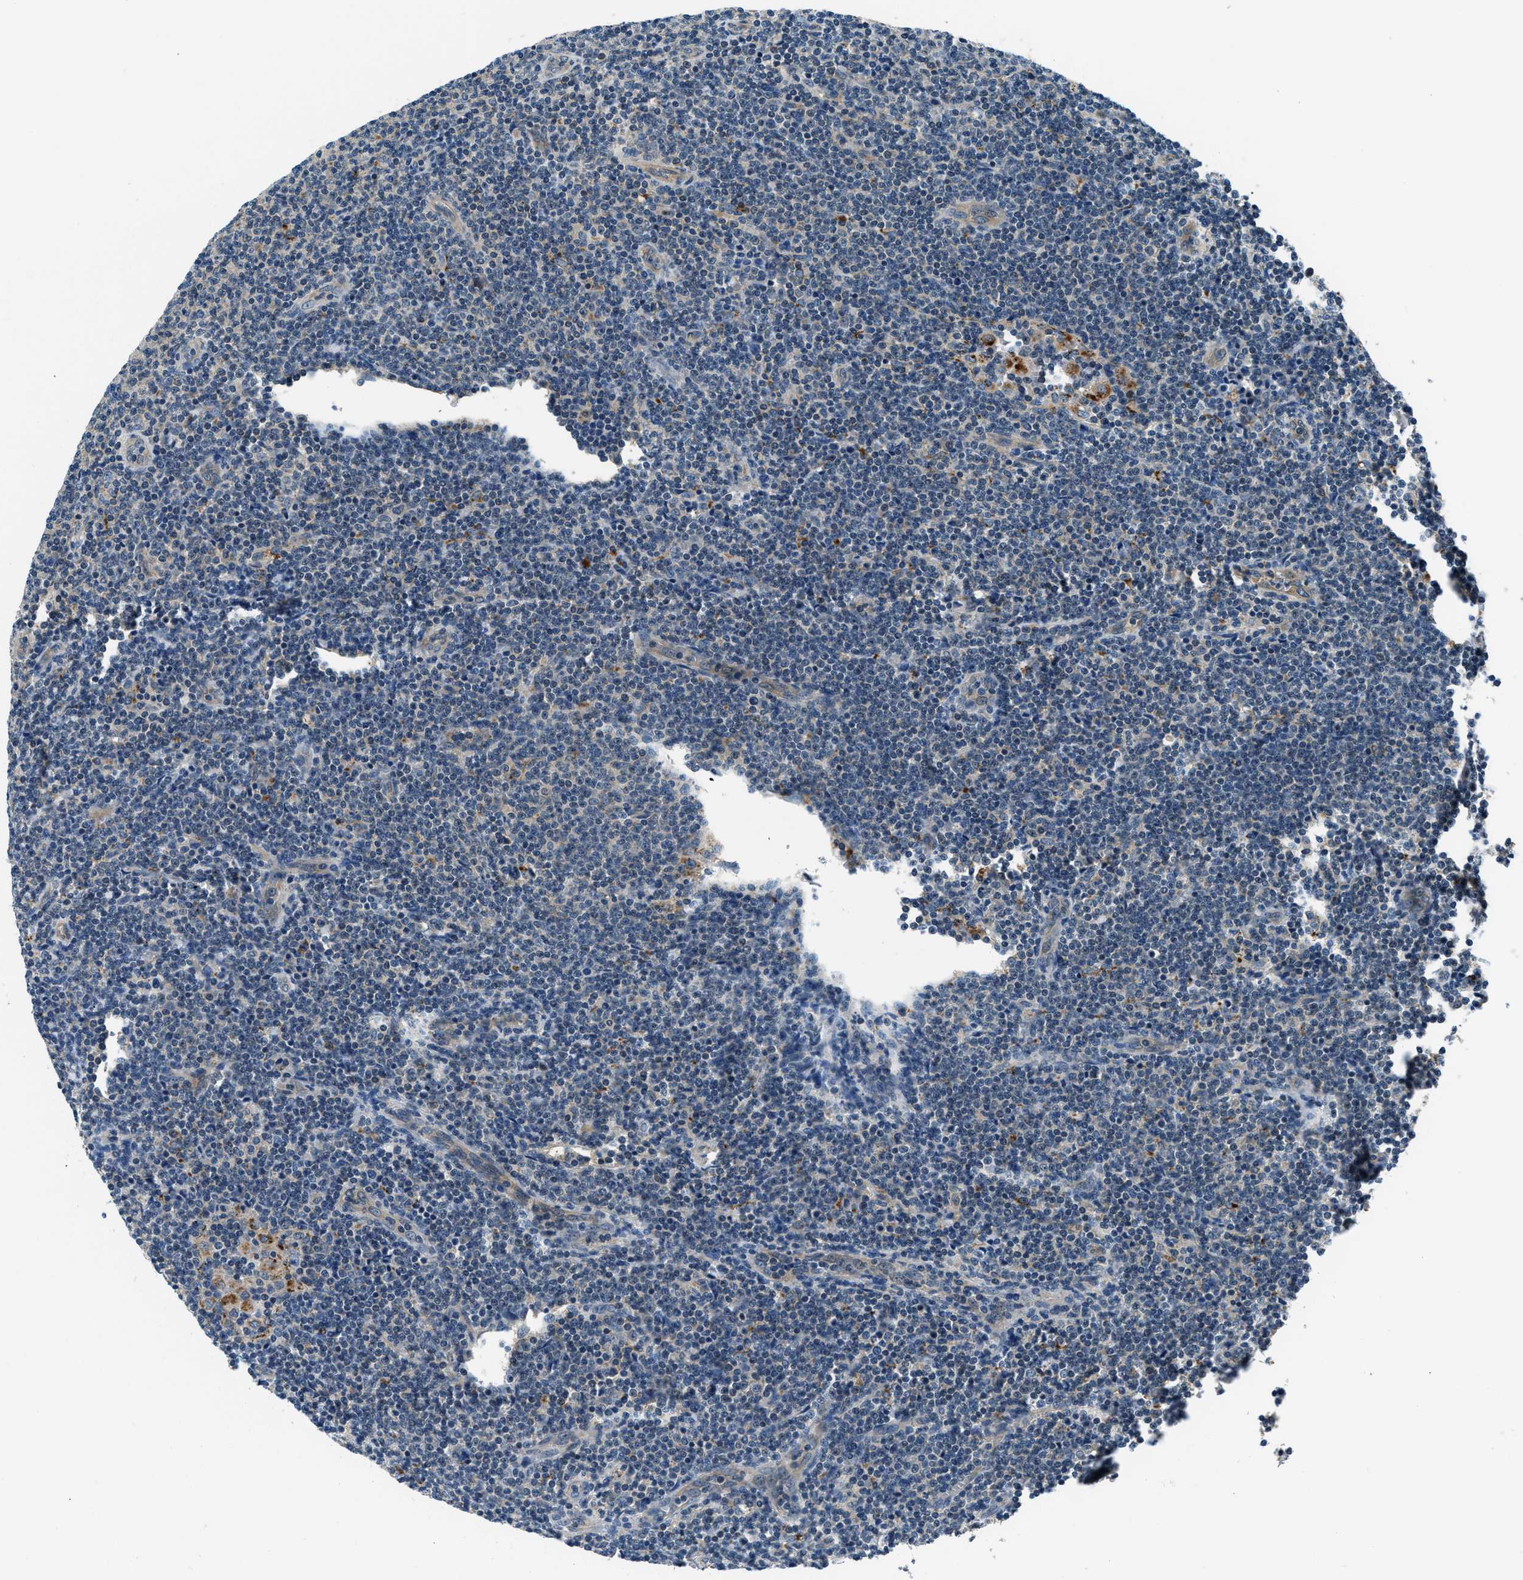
{"staining": {"intensity": "negative", "quantity": "none", "location": "none"}, "tissue": "lymphoma", "cell_type": "Tumor cells", "image_type": "cancer", "snomed": [{"axis": "morphology", "description": "Malignant lymphoma, non-Hodgkin's type, Low grade"}, {"axis": "topography", "description": "Lymph node"}], "caption": "Immunohistochemistry (IHC) image of malignant lymphoma, non-Hodgkin's type (low-grade) stained for a protein (brown), which reveals no positivity in tumor cells.", "gene": "SLC19A2", "patient": {"sex": "male", "age": 66}}